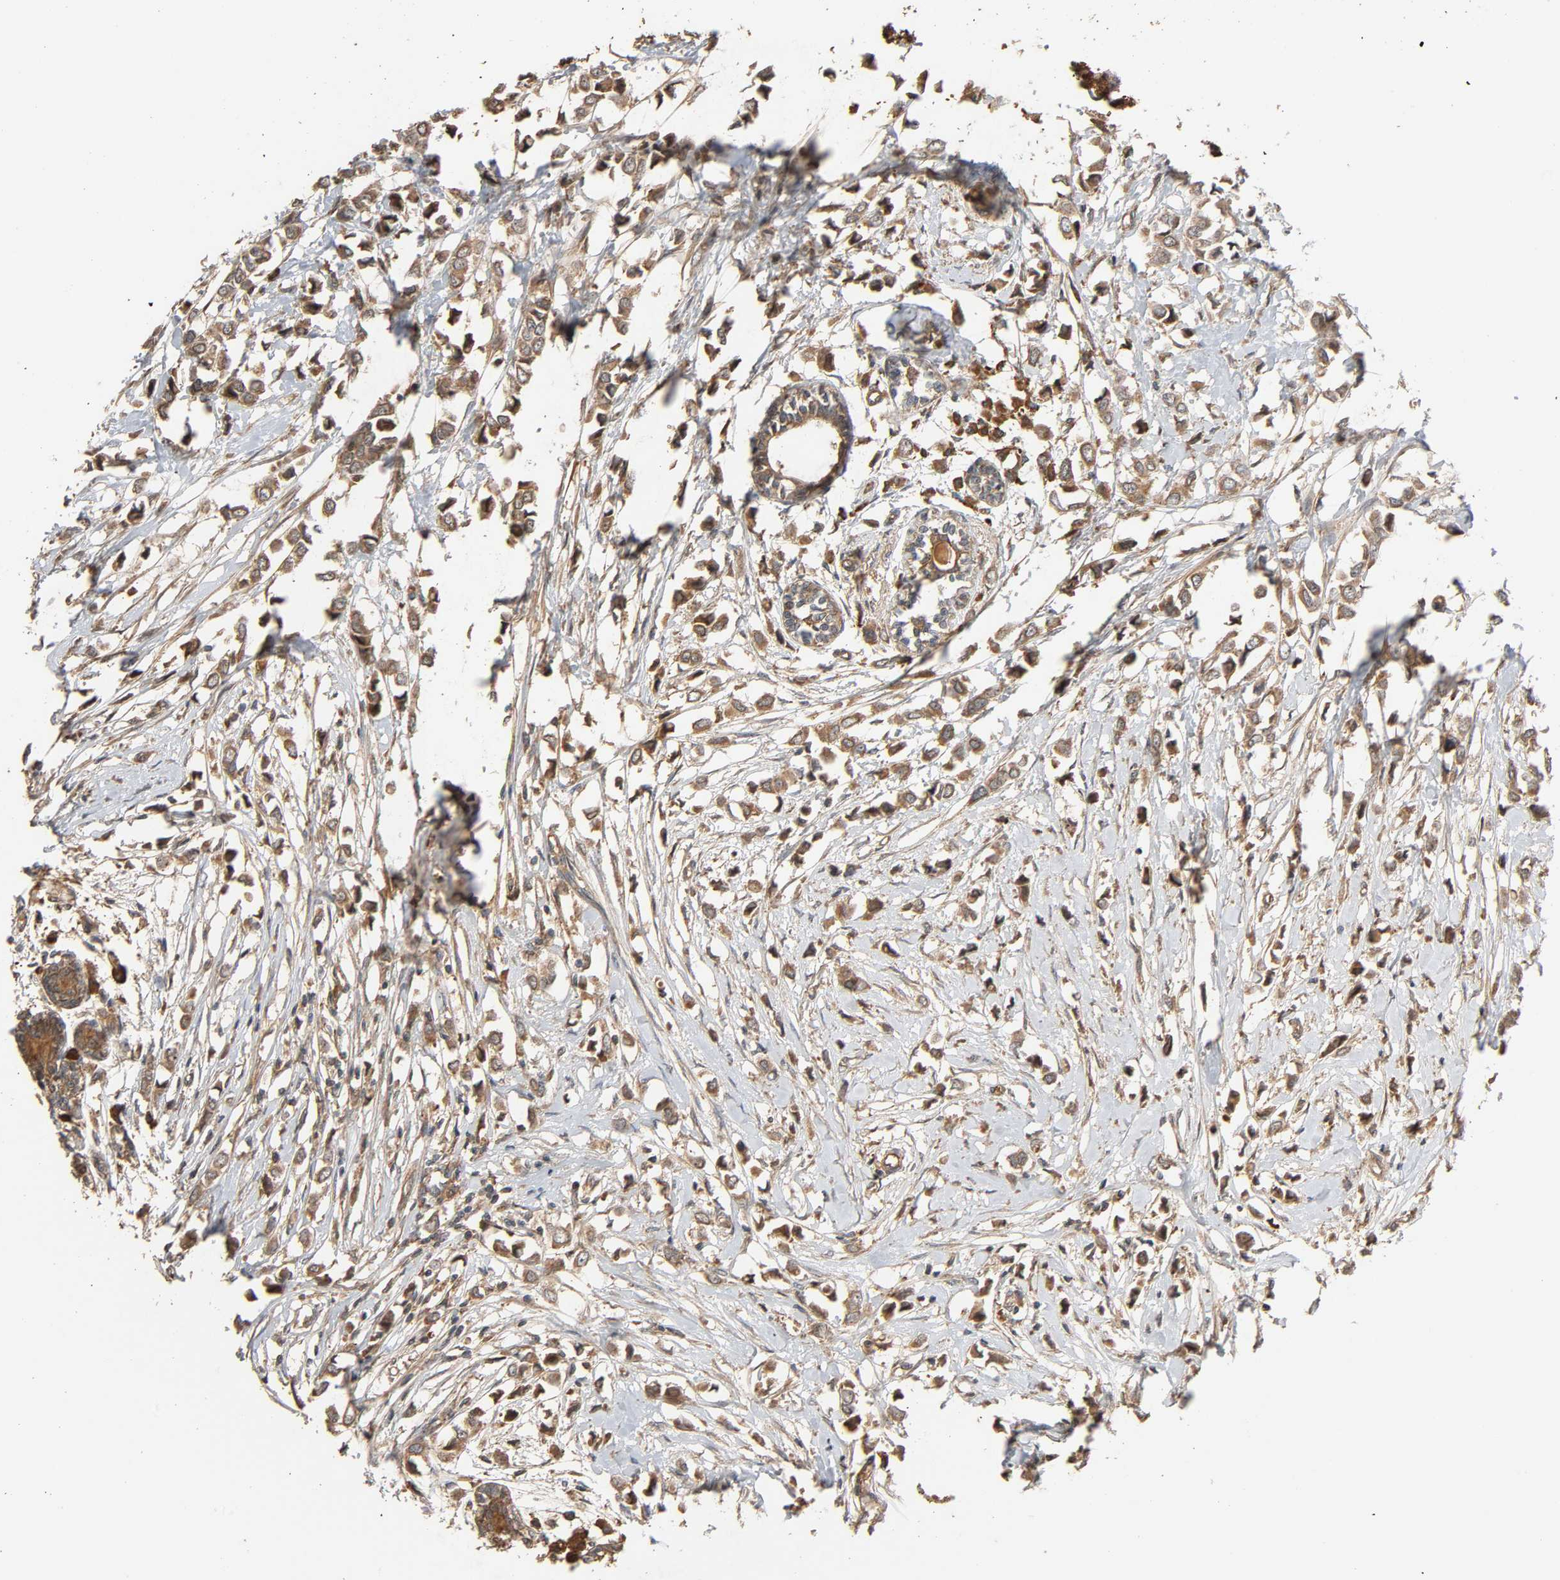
{"staining": {"intensity": "moderate", "quantity": ">75%", "location": "cytoplasmic/membranous"}, "tissue": "breast cancer", "cell_type": "Tumor cells", "image_type": "cancer", "snomed": [{"axis": "morphology", "description": "Lobular carcinoma"}, {"axis": "topography", "description": "Breast"}], "caption": "Immunohistochemistry (IHC) (DAB (3,3'-diaminobenzidine)) staining of breast cancer (lobular carcinoma) demonstrates moderate cytoplasmic/membranous protein positivity in about >75% of tumor cells. The protein is shown in brown color, while the nuclei are stained blue.", "gene": "MAP3K8", "patient": {"sex": "female", "age": 51}}